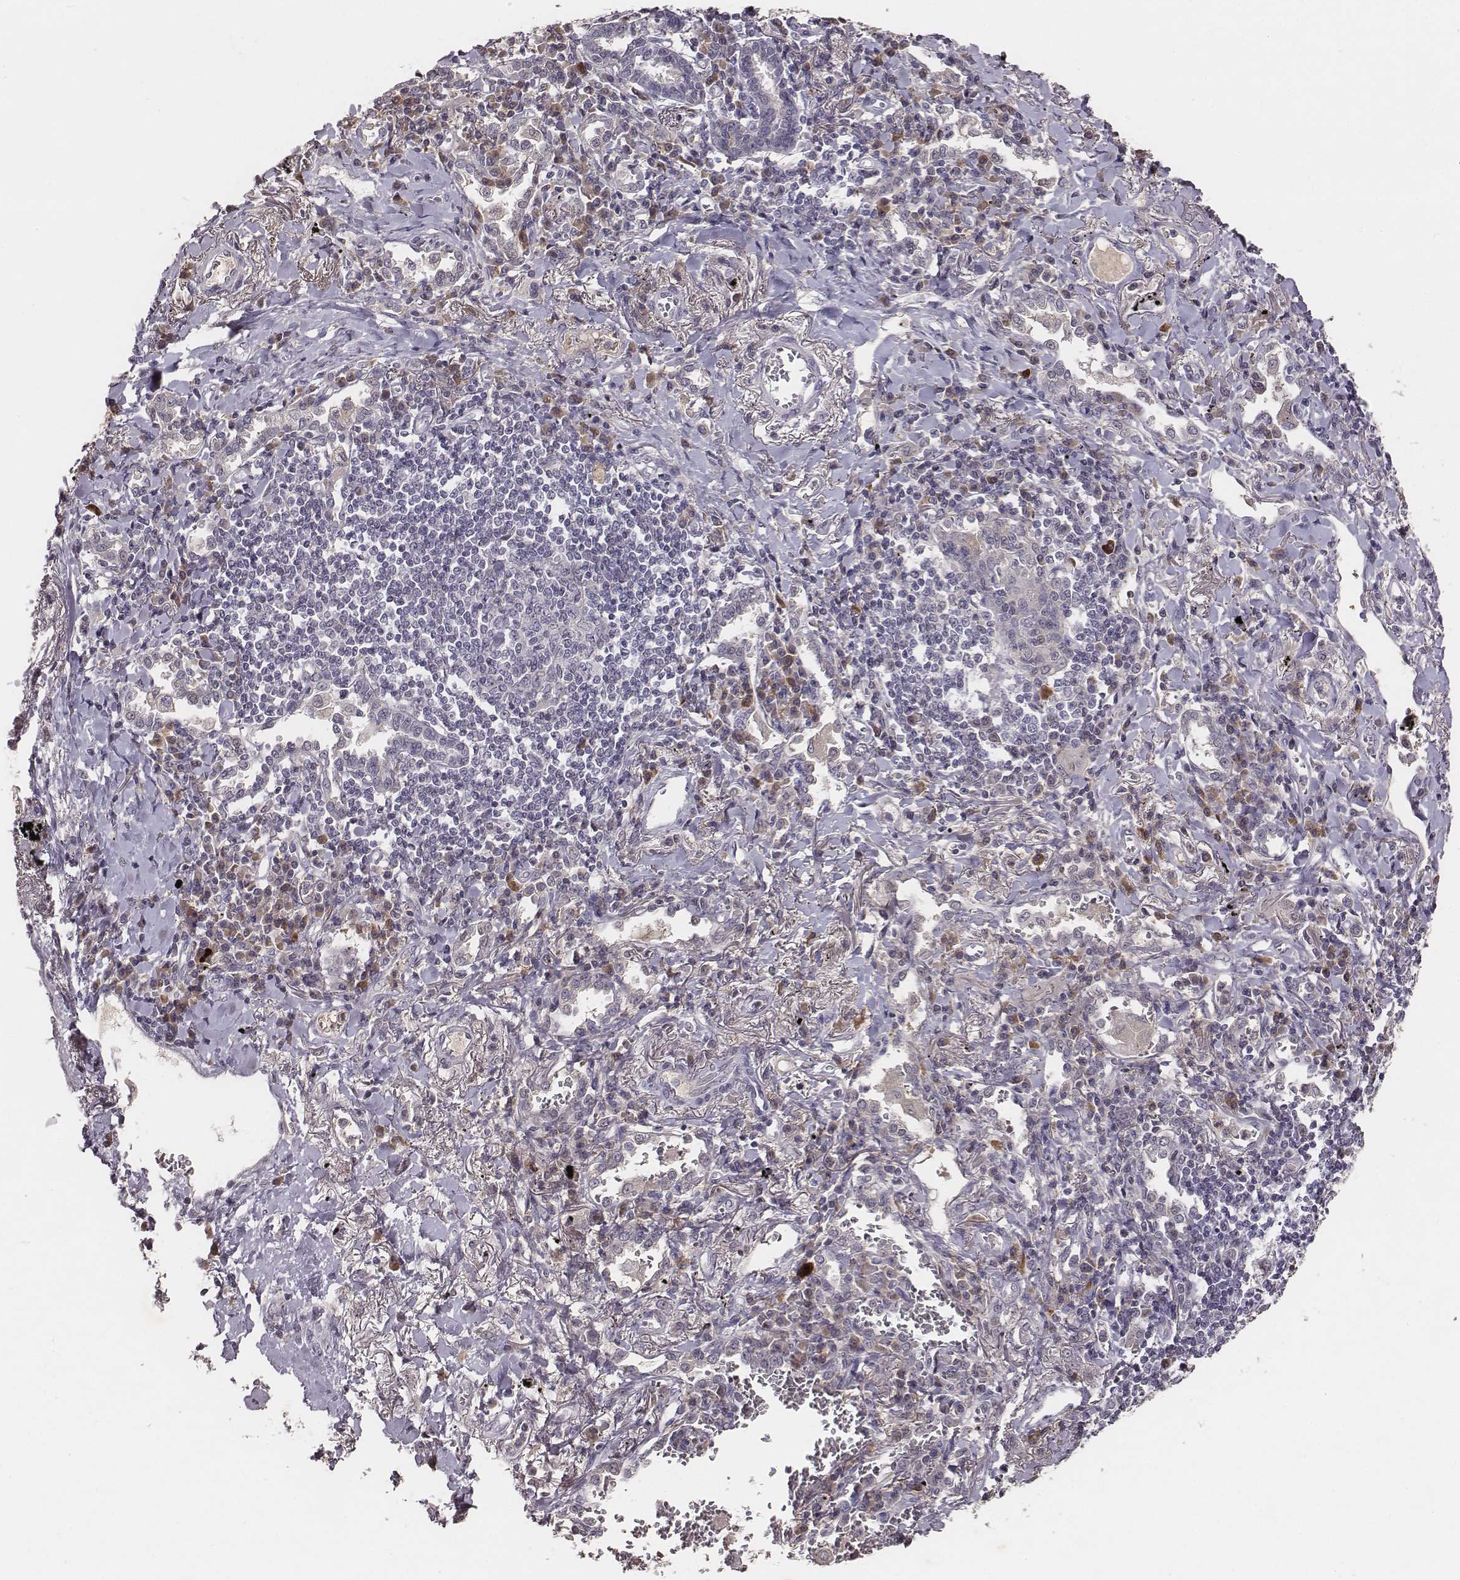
{"staining": {"intensity": "negative", "quantity": "none", "location": "none"}, "tissue": "lung cancer", "cell_type": "Tumor cells", "image_type": "cancer", "snomed": [{"axis": "morphology", "description": "Squamous cell carcinoma, NOS"}, {"axis": "topography", "description": "Lung"}], "caption": "Immunohistochemical staining of human lung cancer shows no significant staining in tumor cells.", "gene": "SLC22A6", "patient": {"sex": "male", "age": 82}}